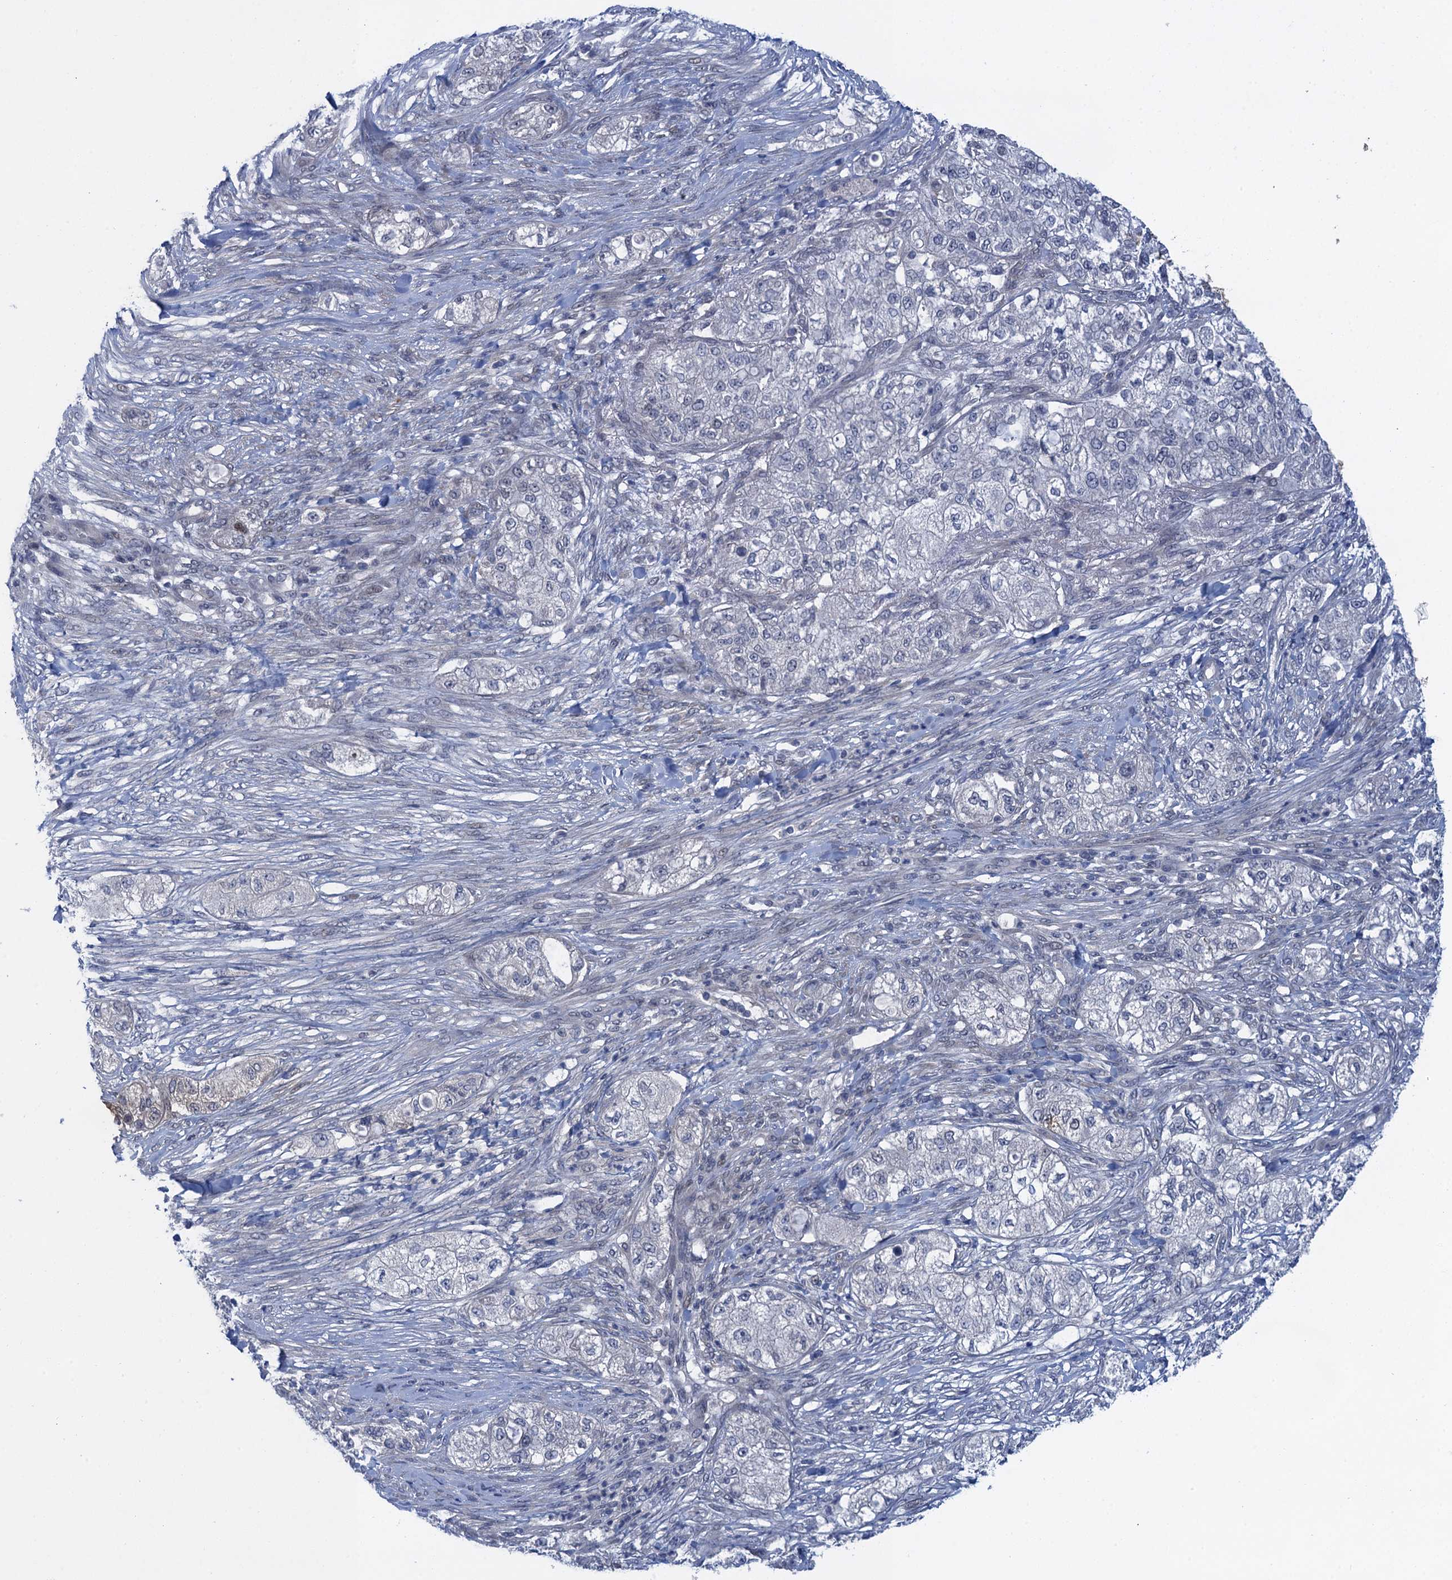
{"staining": {"intensity": "negative", "quantity": "none", "location": "none"}, "tissue": "pancreatic cancer", "cell_type": "Tumor cells", "image_type": "cancer", "snomed": [{"axis": "morphology", "description": "Adenocarcinoma, NOS"}, {"axis": "topography", "description": "Pancreas"}], "caption": "Pancreatic cancer (adenocarcinoma) stained for a protein using IHC displays no staining tumor cells.", "gene": "MRFAP1", "patient": {"sex": "female", "age": 78}}